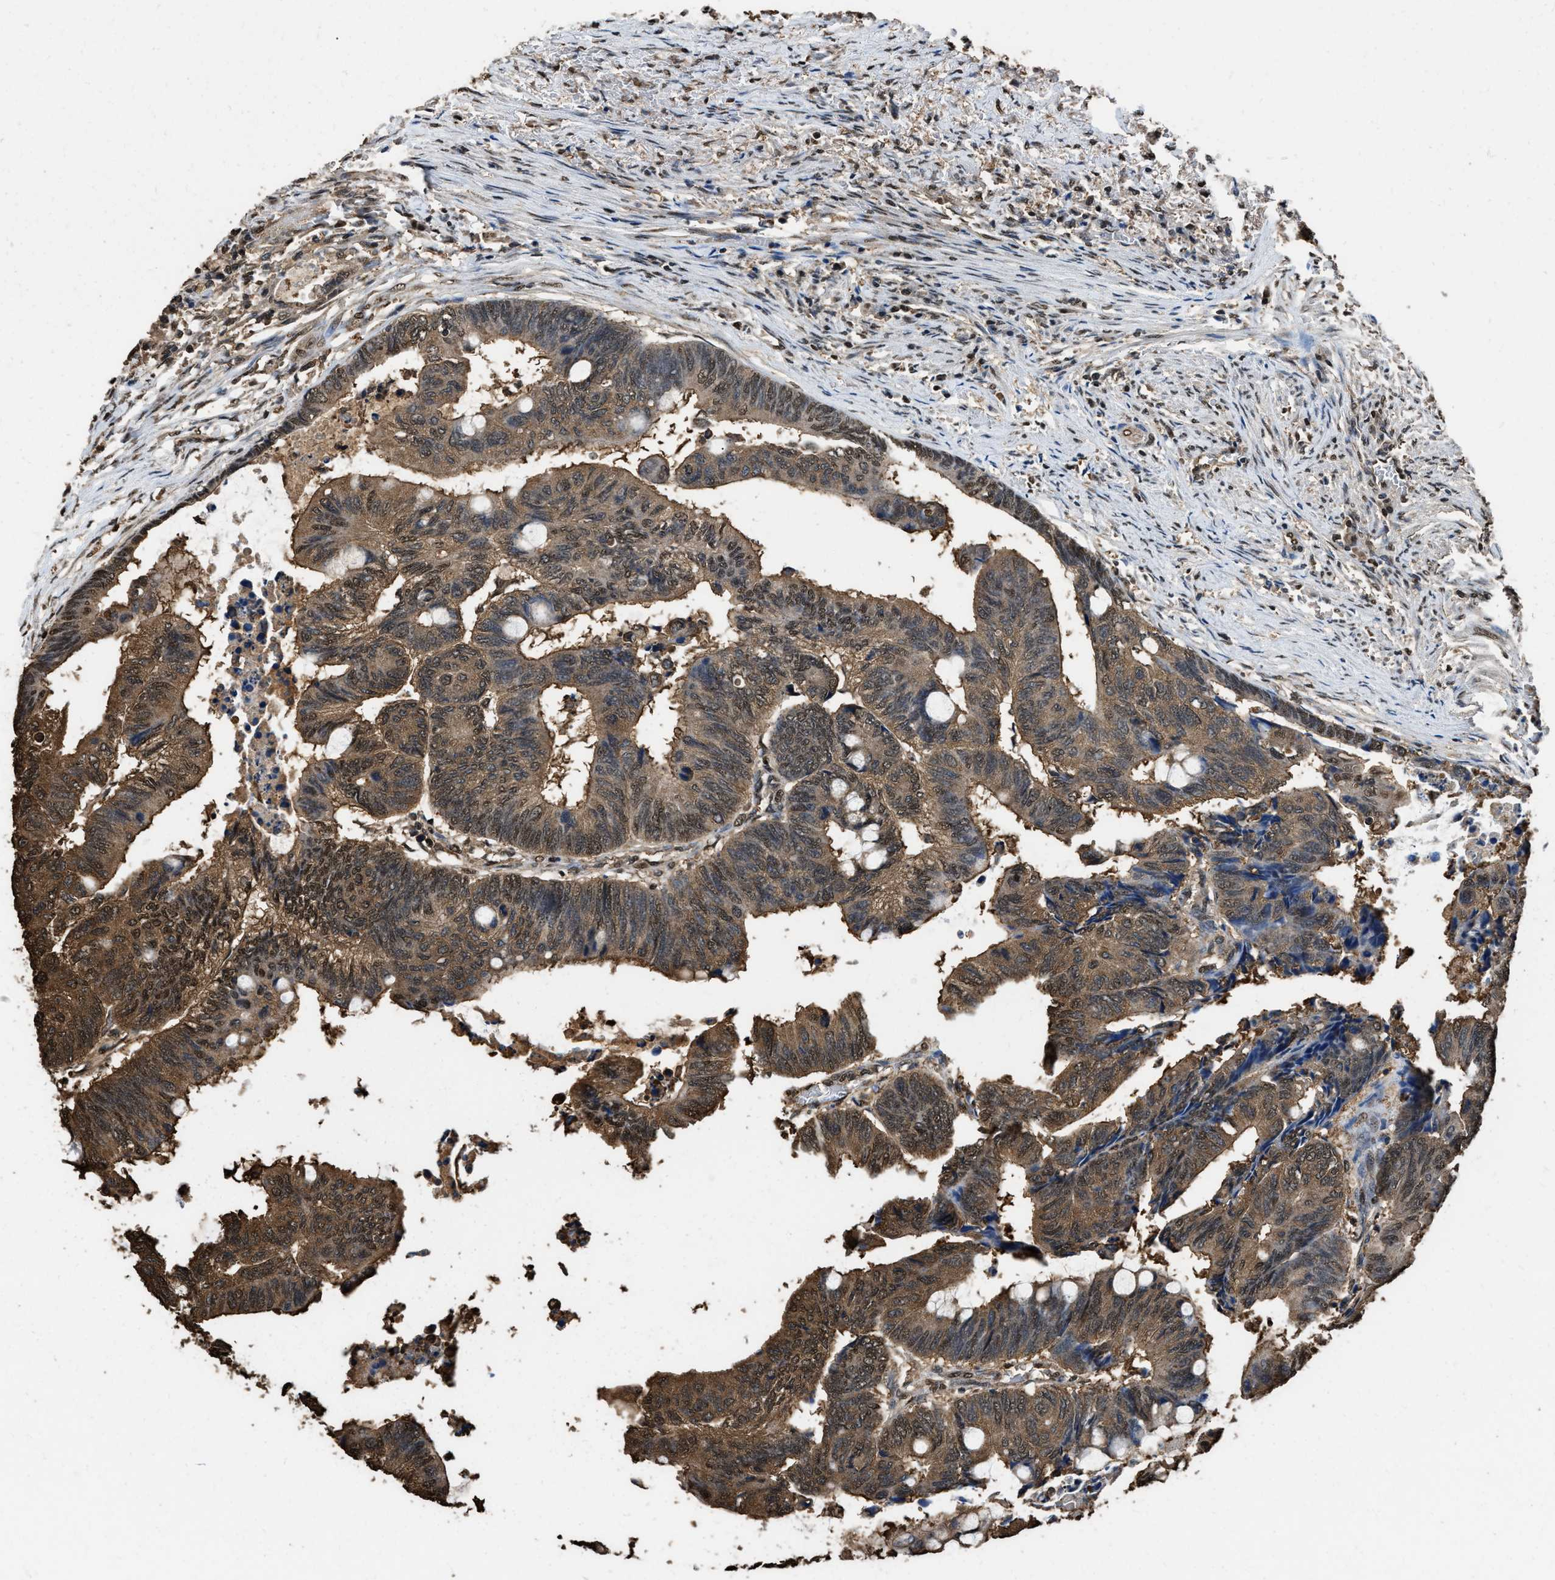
{"staining": {"intensity": "moderate", "quantity": ">75%", "location": "cytoplasmic/membranous,nuclear"}, "tissue": "colorectal cancer", "cell_type": "Tumor cells", "image_type": "cancer", "snomed": [{"axis": "morphology", "description": "Normal tissue, NOS"}, {"axis": "morphology", "description": "Adenocarcinoma, NOS"}, {"axis": "topography", "description": "Rectum"}, {"axis": "topography", "description": "Peripheral nerve tissue"}], "caption": "IHC micrograph of human colorectal cancer (adenocarcinoma) stained for a protein (brown), which reveals medium levels of moderate cytoplasmic/membranous and nuclear staining in approximately >75% of tumor cells.", "gene": "GAPDH", "patient": {"sex": "male", "age": 92}}